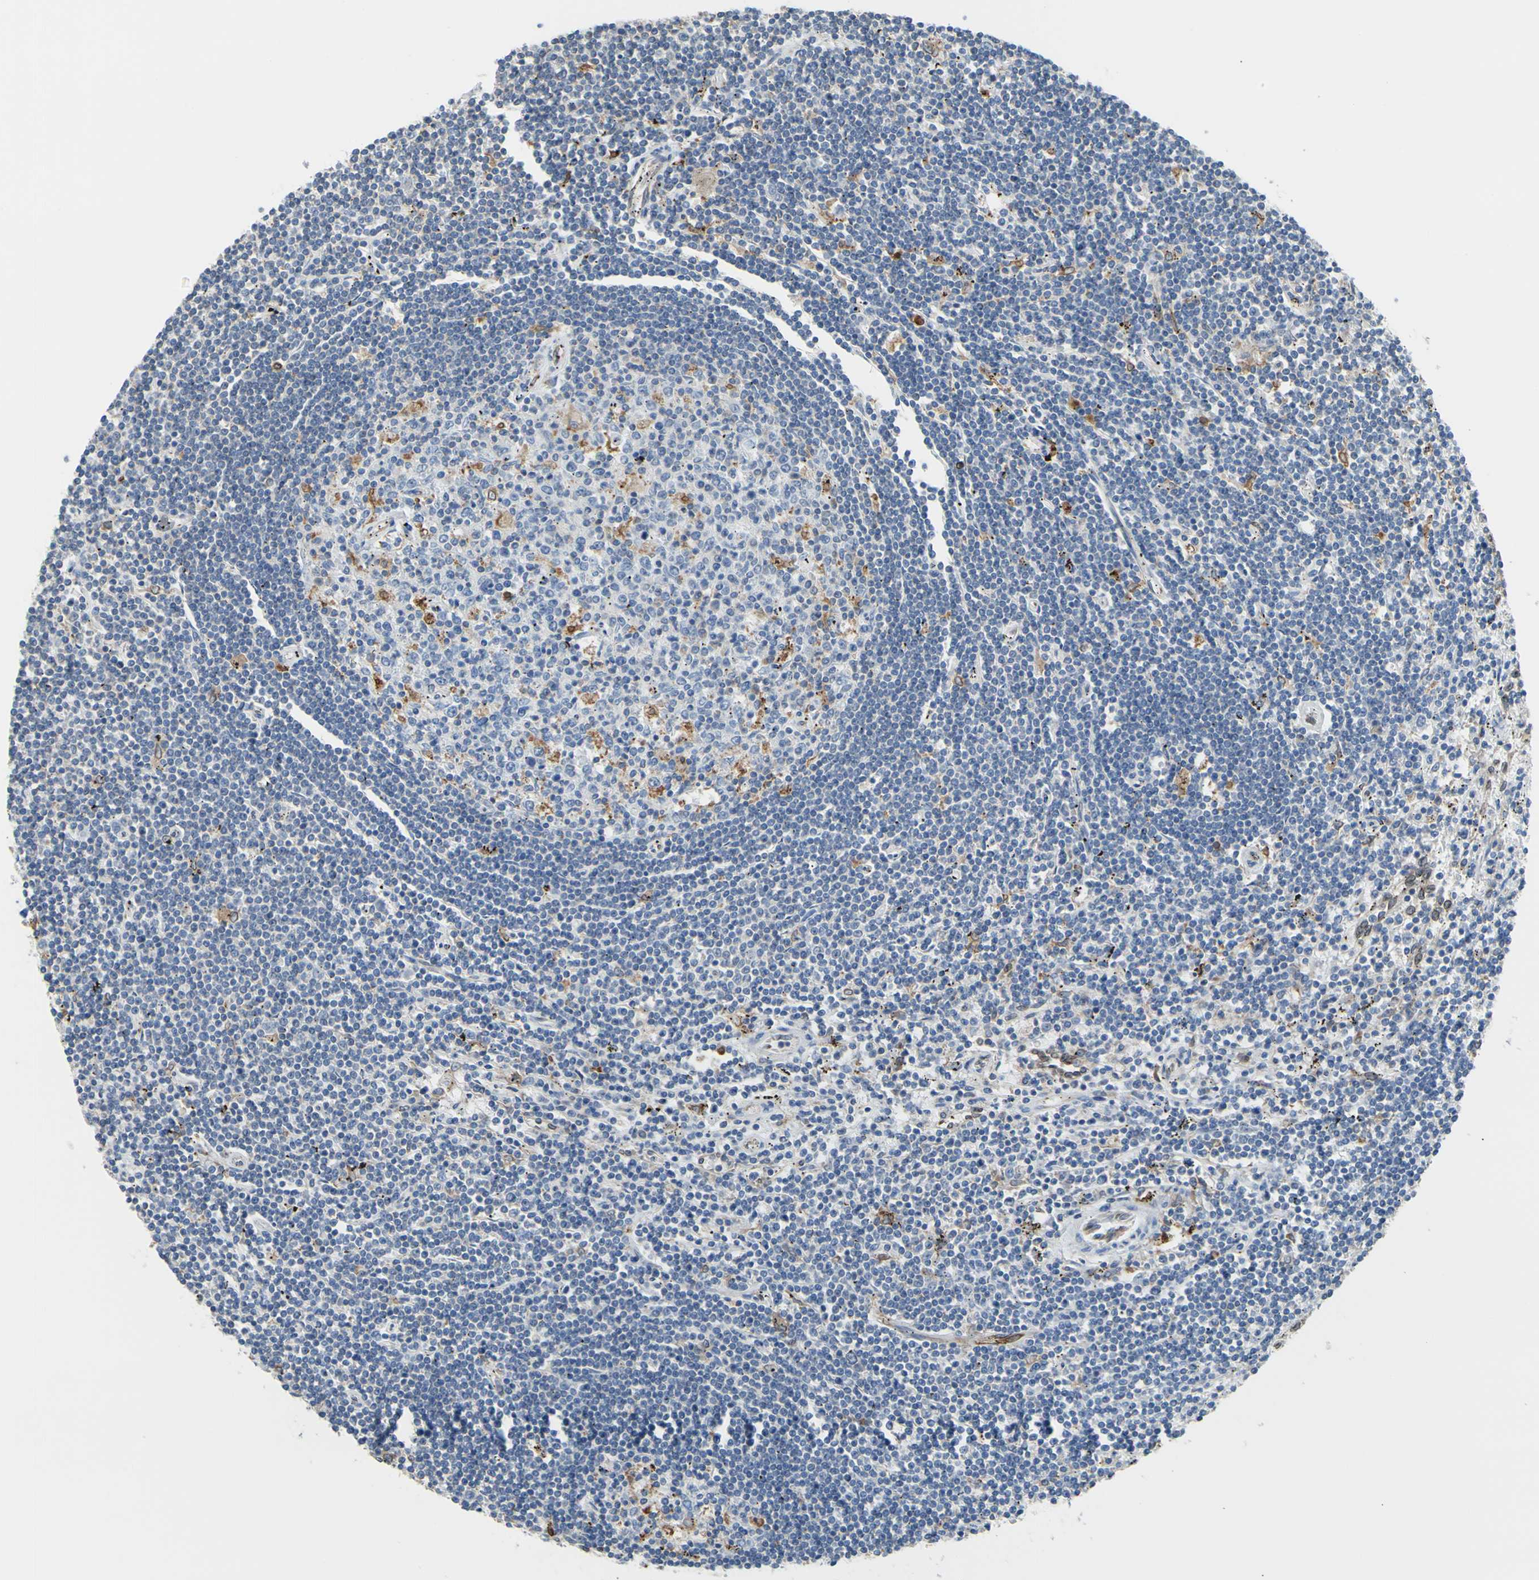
{"staining": {"intensity": "moderate", "quantity": "<25%", "location": "cytoplasmic/membranous"}, "tissue": "lymphoma", "cell_type": "Tumor cells", "image_type": "cancer", "snomed": [{"axis": "morphology", "description": "Malignant lymphoma, non-Hodgkin's type, Low grade"}, {"axis": "topography", "description": "Spleen"}], "caption": "Immunohistochemistry image of lymphoma stained for a protein (brown), which reveals low levels of moderate cytoplasmic/membranous staining in about <25% of tumor cells.", "gene": "MGST2", "patient": {"sex": "male", "age": 76}}